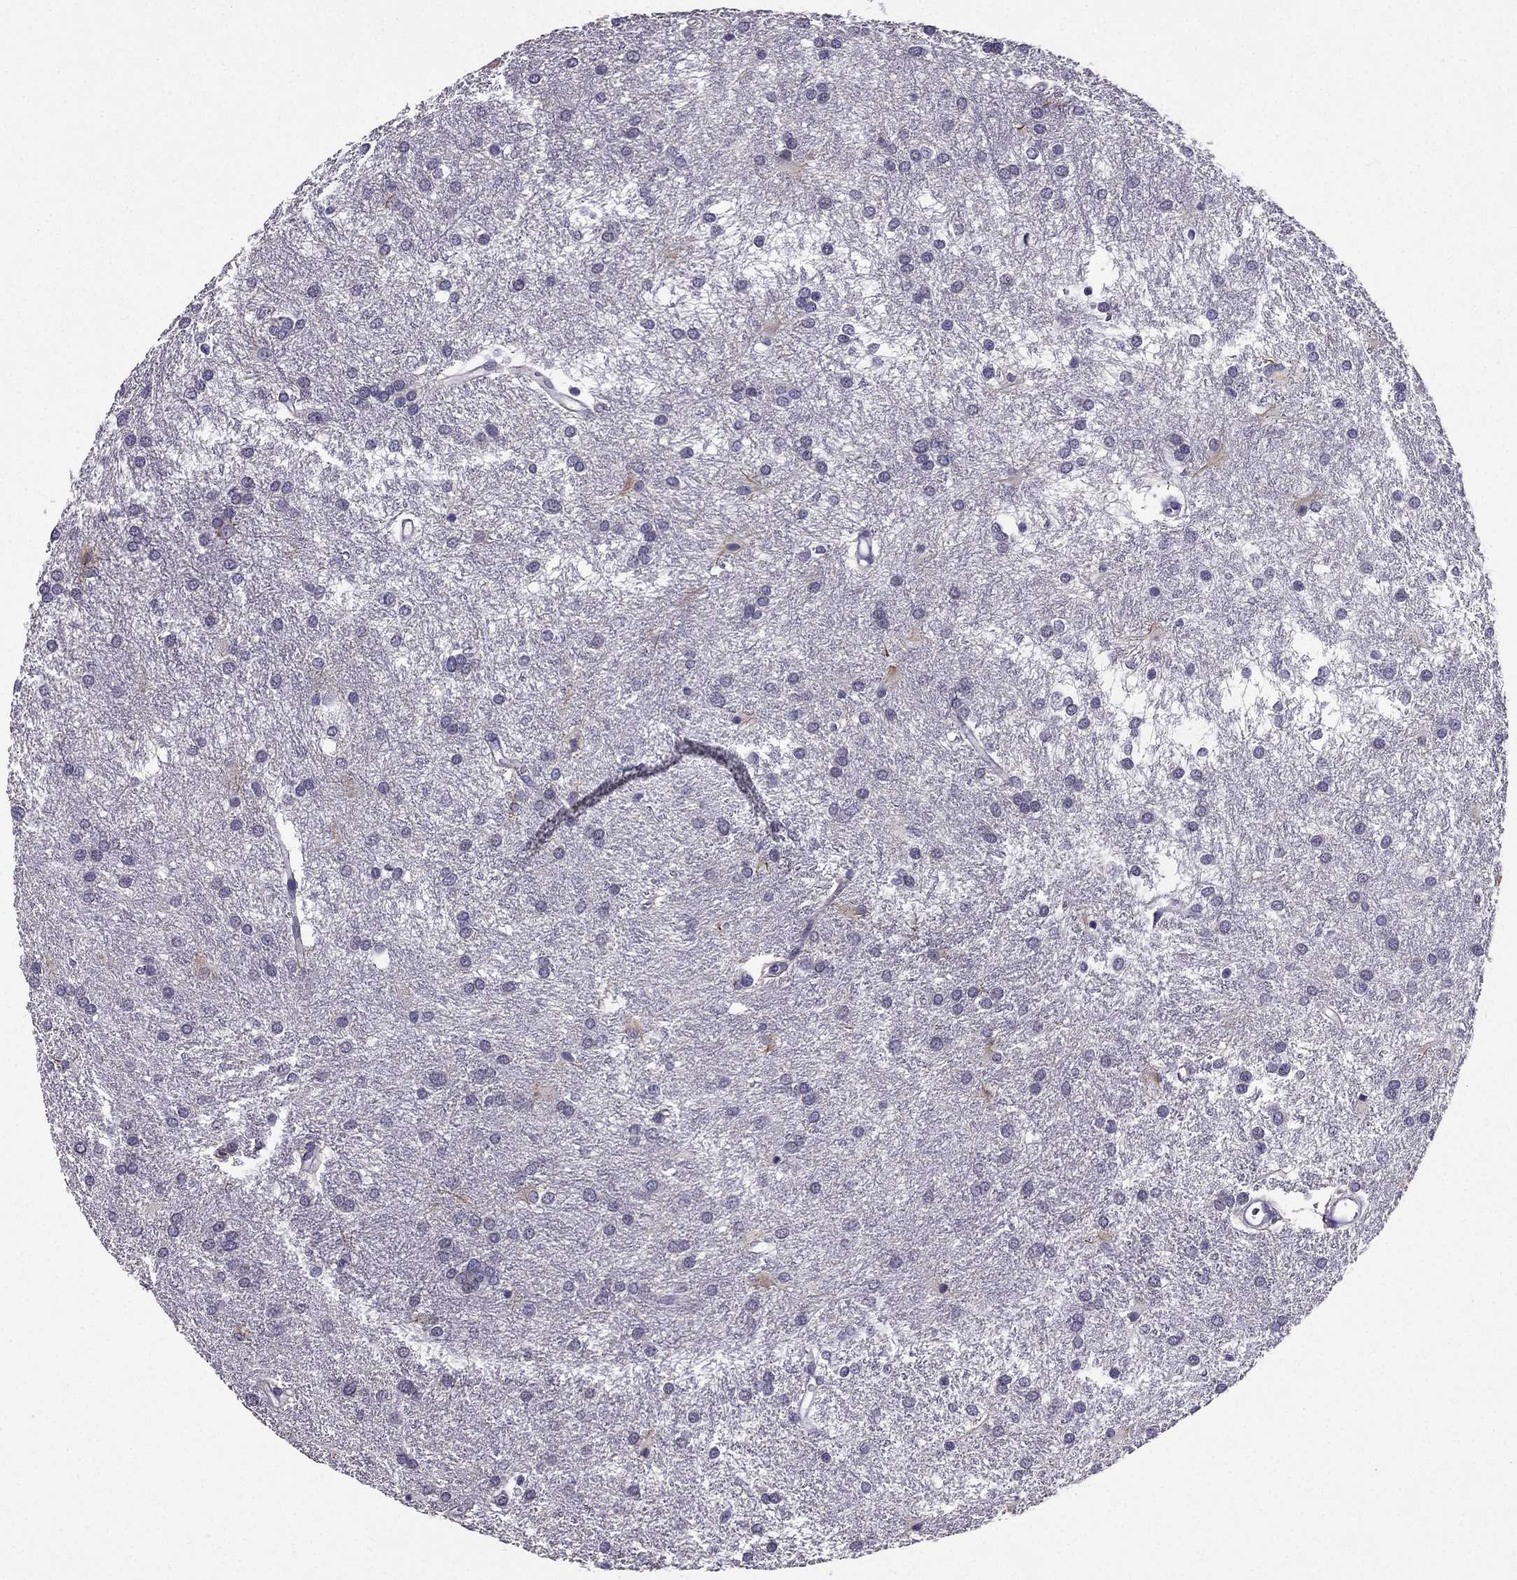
{"staining": {"intensity": "negative", "quantity": "none", "location": "none"}, "tissue": "glioma", "cell_type": "Tumor cells", "image_type": "cancer", "snomed": [{"axis": "morphology", "description": "Glioma, malignant, Low grade"}, {"axis": "topography", "description": "Brain"}], "caption": "This is a image of immunohistochemistry staining of glioma, which shows no expression in tumor cells. (DAB IHC, high magnification).", "gene": "DUSP15", "patient": {"sex": "female", "age": 32}}